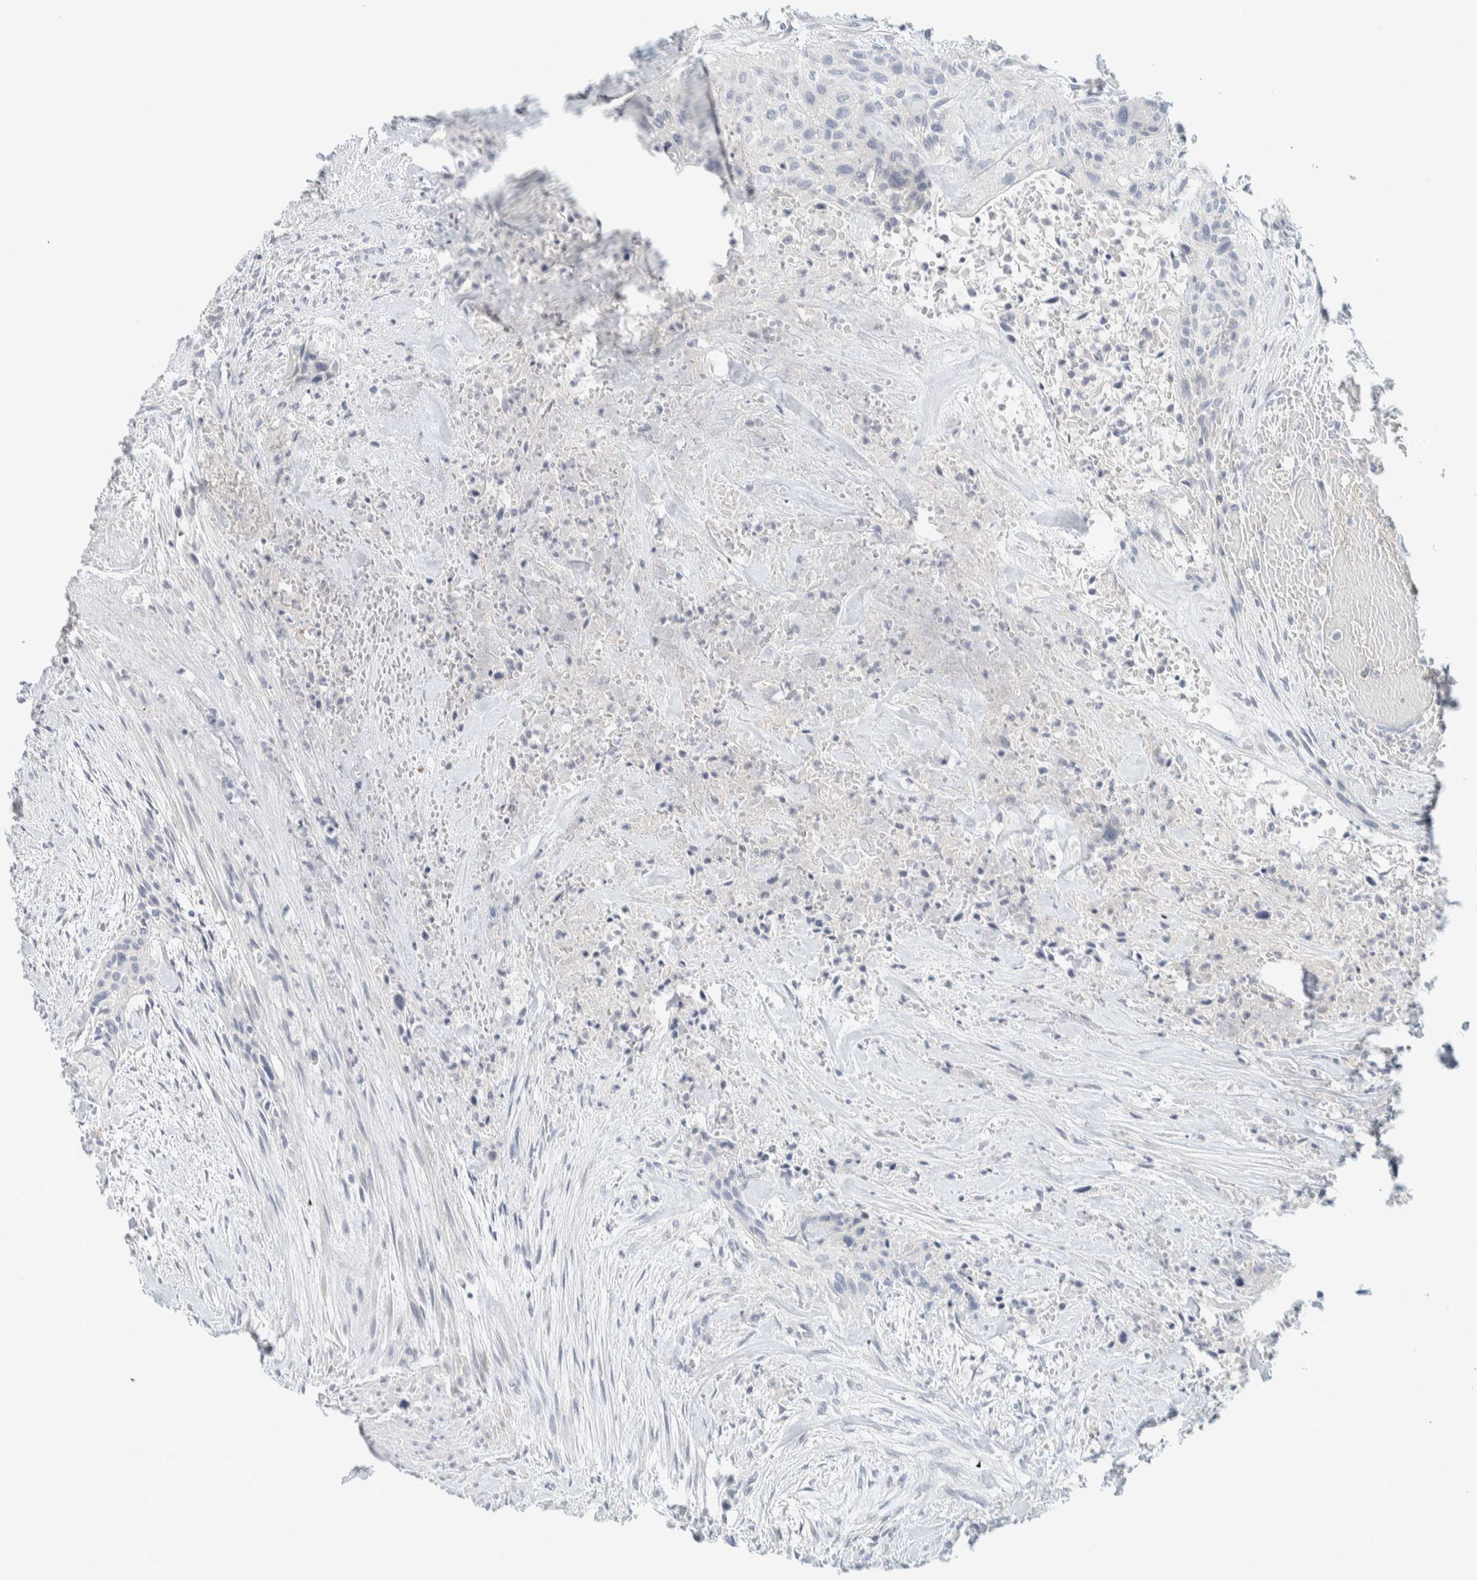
{"staining": {"intensity": "negative", "quantity": "none", "location": "none"}, "tissue": "urothelial cancer", "cell_type": "Tumor cells", "image_type": "cancer", "snomed": [{"axis": "morphology", "description": "Urothelial carcinoma, High grade"}, {"axis": "topography", "description": "Urinary bladder"}], "caption": "This is an immunohistochemistry (IHC) micrograph of high-grade urothelial carcinoma. There is no positivity in tumor cells.", "gene": "ALOX12B", "patient": {"sex": "male", "age": 35}}